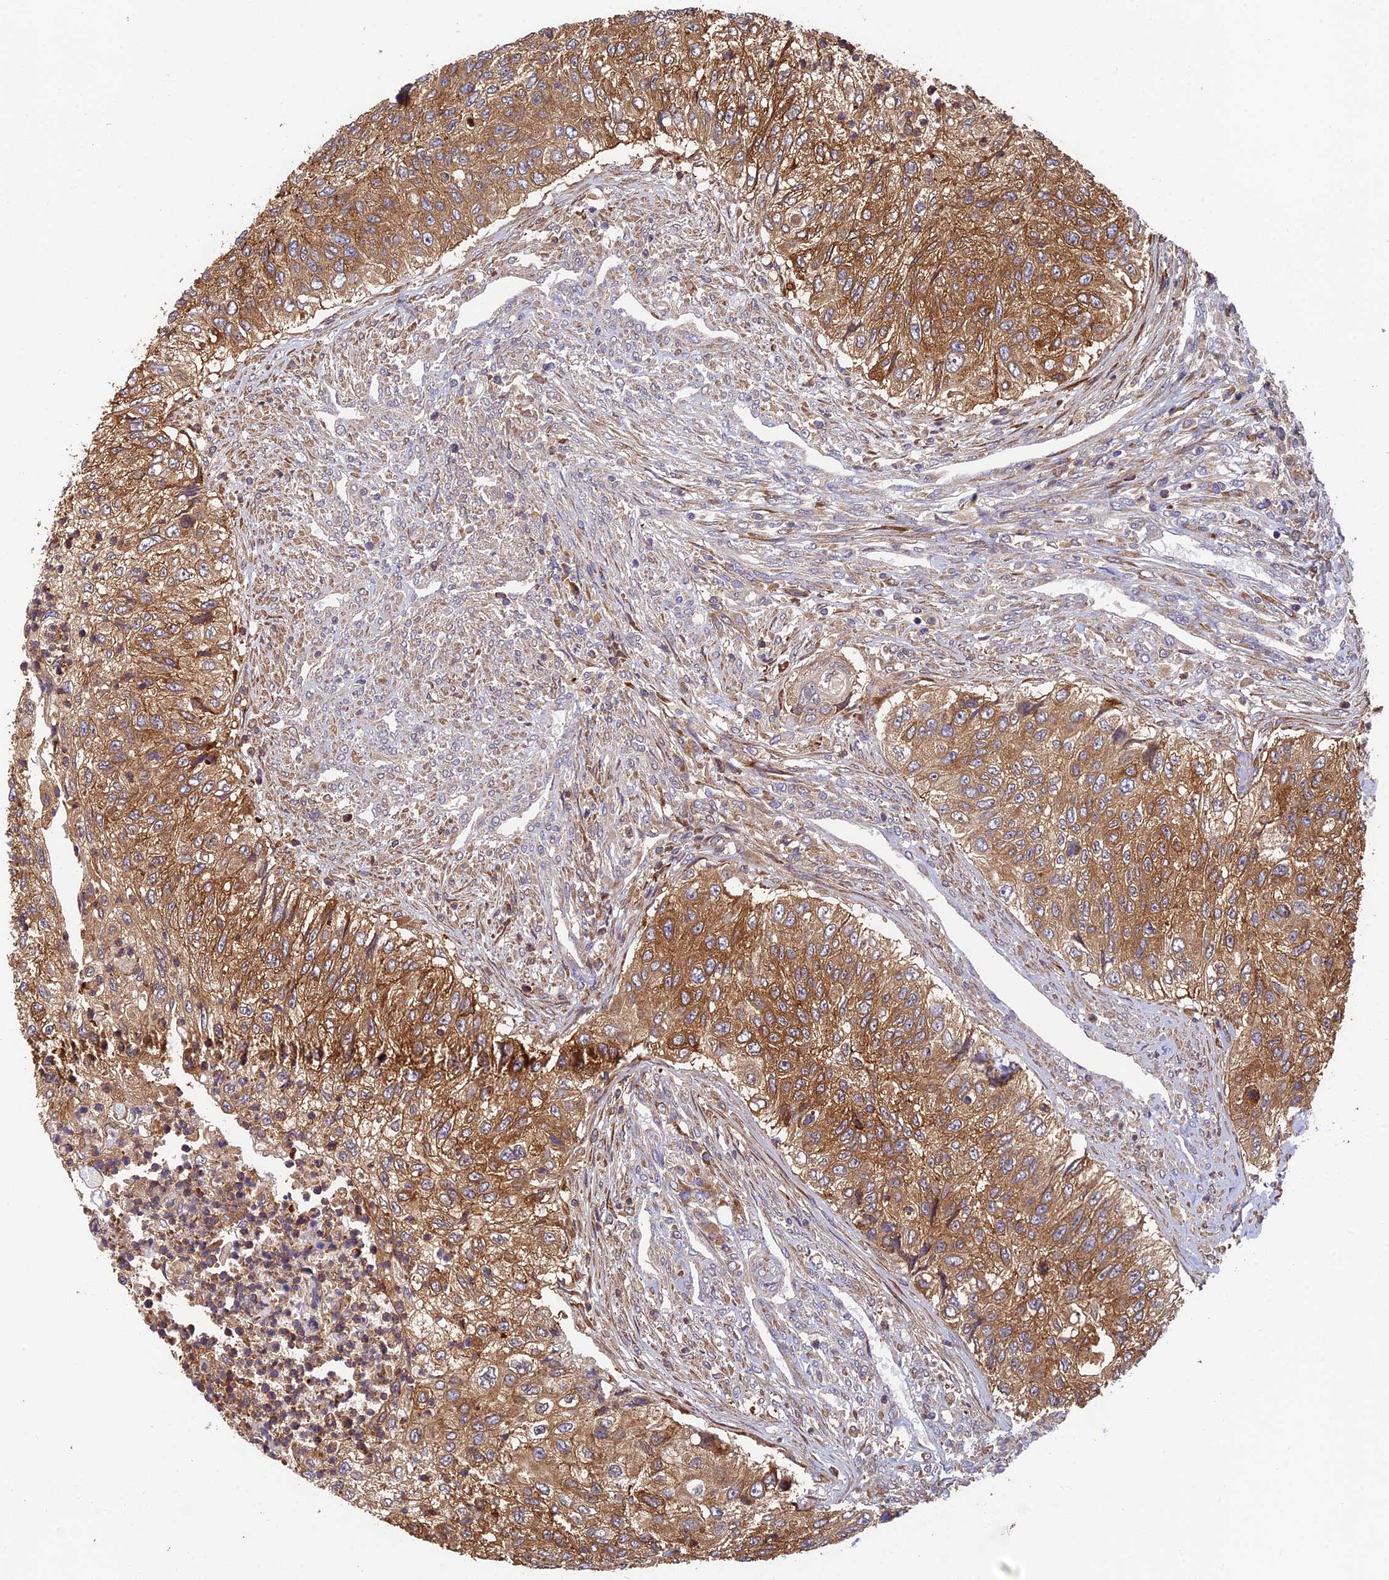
{"staining": {"intensity": "moderate", "quantity": ">75%", "location": "cytoplasmic/membranous"}, "tissue": "urothelial cancer", "cell_type": "Tumor cells", "image_type": "cancer", "snomed": [{"axis": "morphology", "description": "Urothelial carcinoma, High grade"}, {"axis": "topography", "description": "Urinary bladder"}], "caption": "Urothelial cancer was stained to show a protein in brown. There is medium levels of moderate cytoplasmic/membranous expression in approximately >75% of tumor cells.", "gene": "IPO5", "patient": {"sex": "female", "age": 60}}